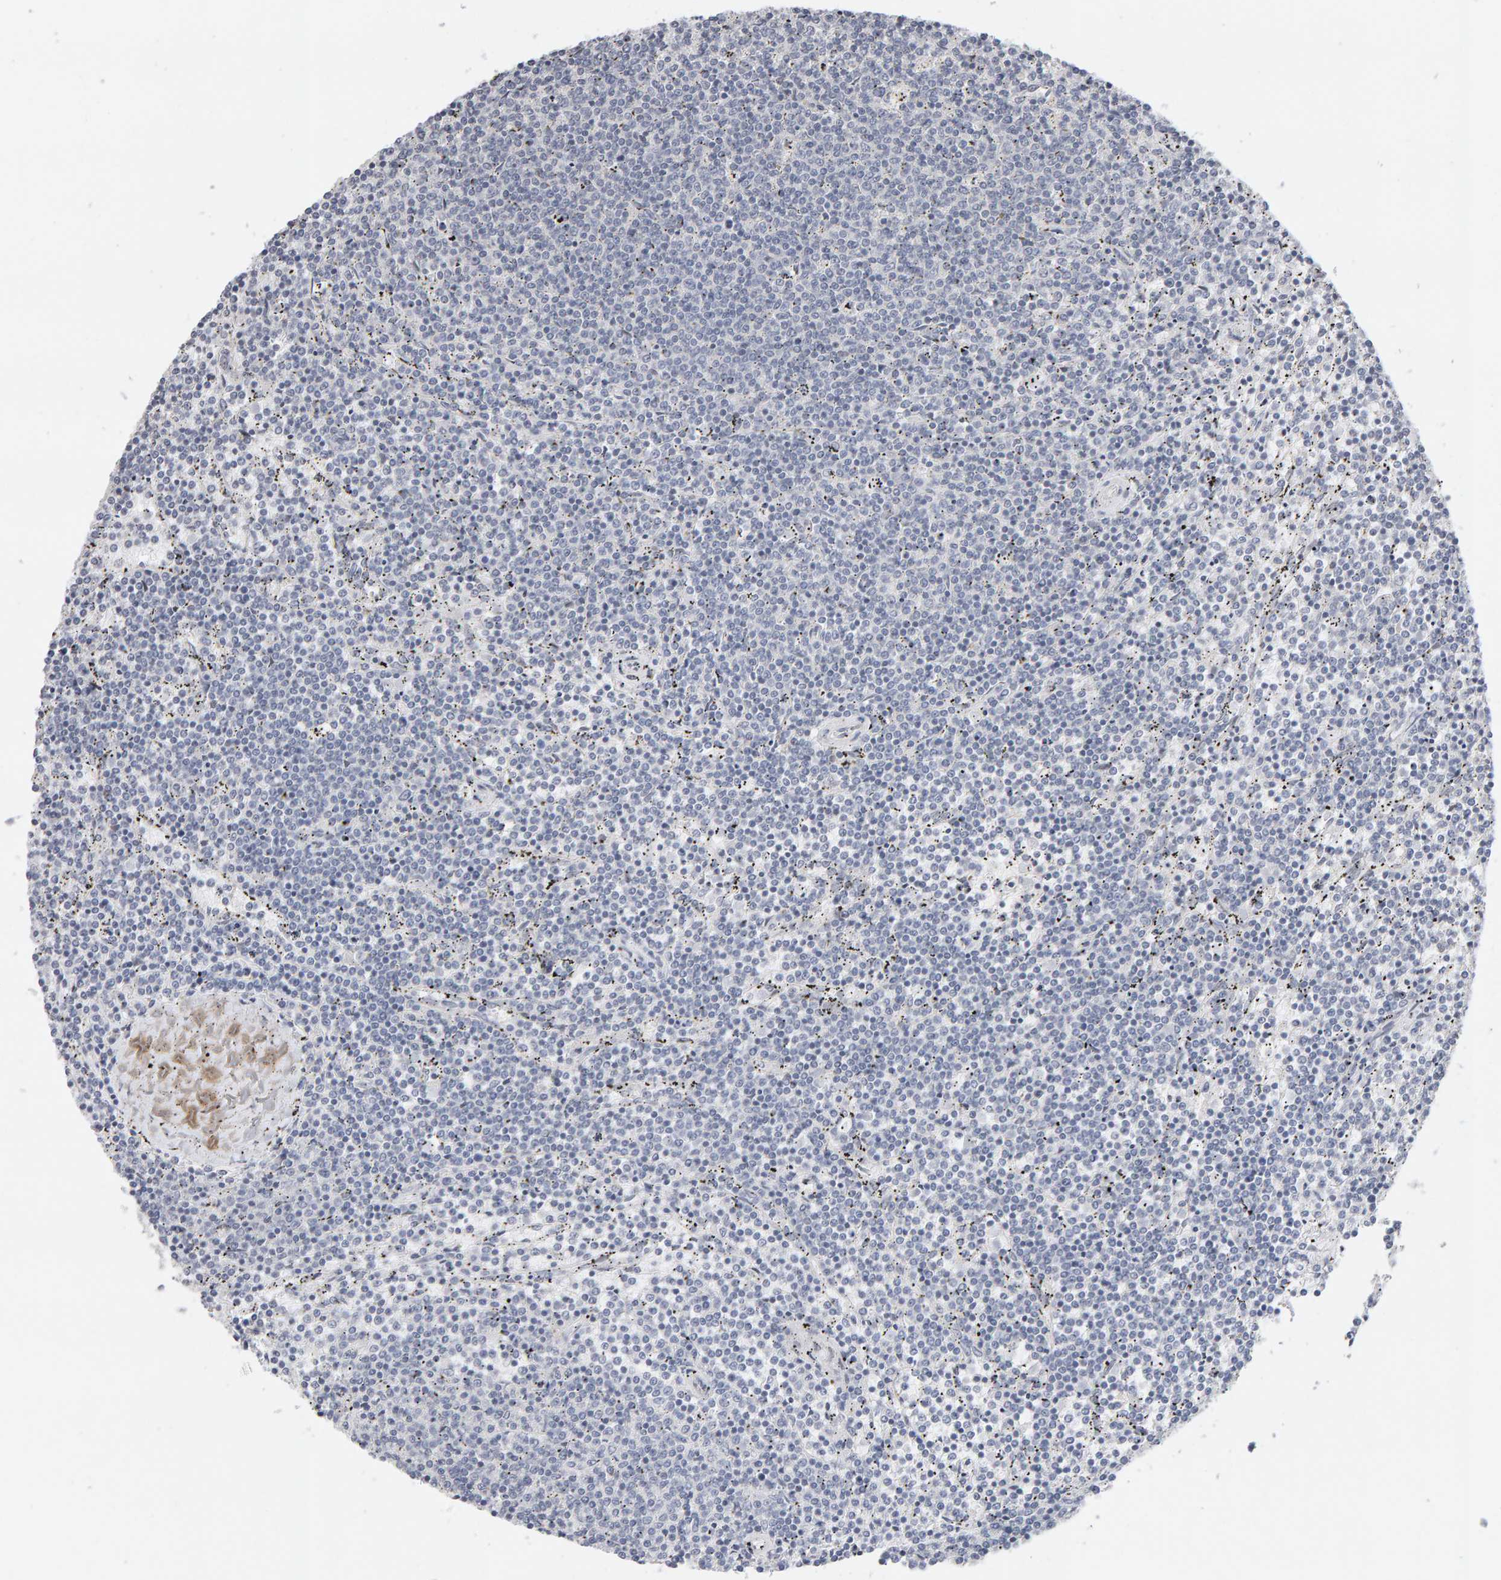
{"staining": {"intensity": "negative", "quantity": "none", "location": "none"}, "tissue": "lymphoma", "cell_type": "Tumor cells", "image_type": "cancer", "snomed": [{"axis": "morphology", "description": "Malignant lymphoma, non-Hodgkin's type, Low grade"}, {"axis": "topography", "description": "Spleen"}], "caption": "Protein analysis of lymphoma exhibits no significant positivity in tumor cells.", "gene": "HNF4A", "patient": {"sex": "female", "age": 50}}